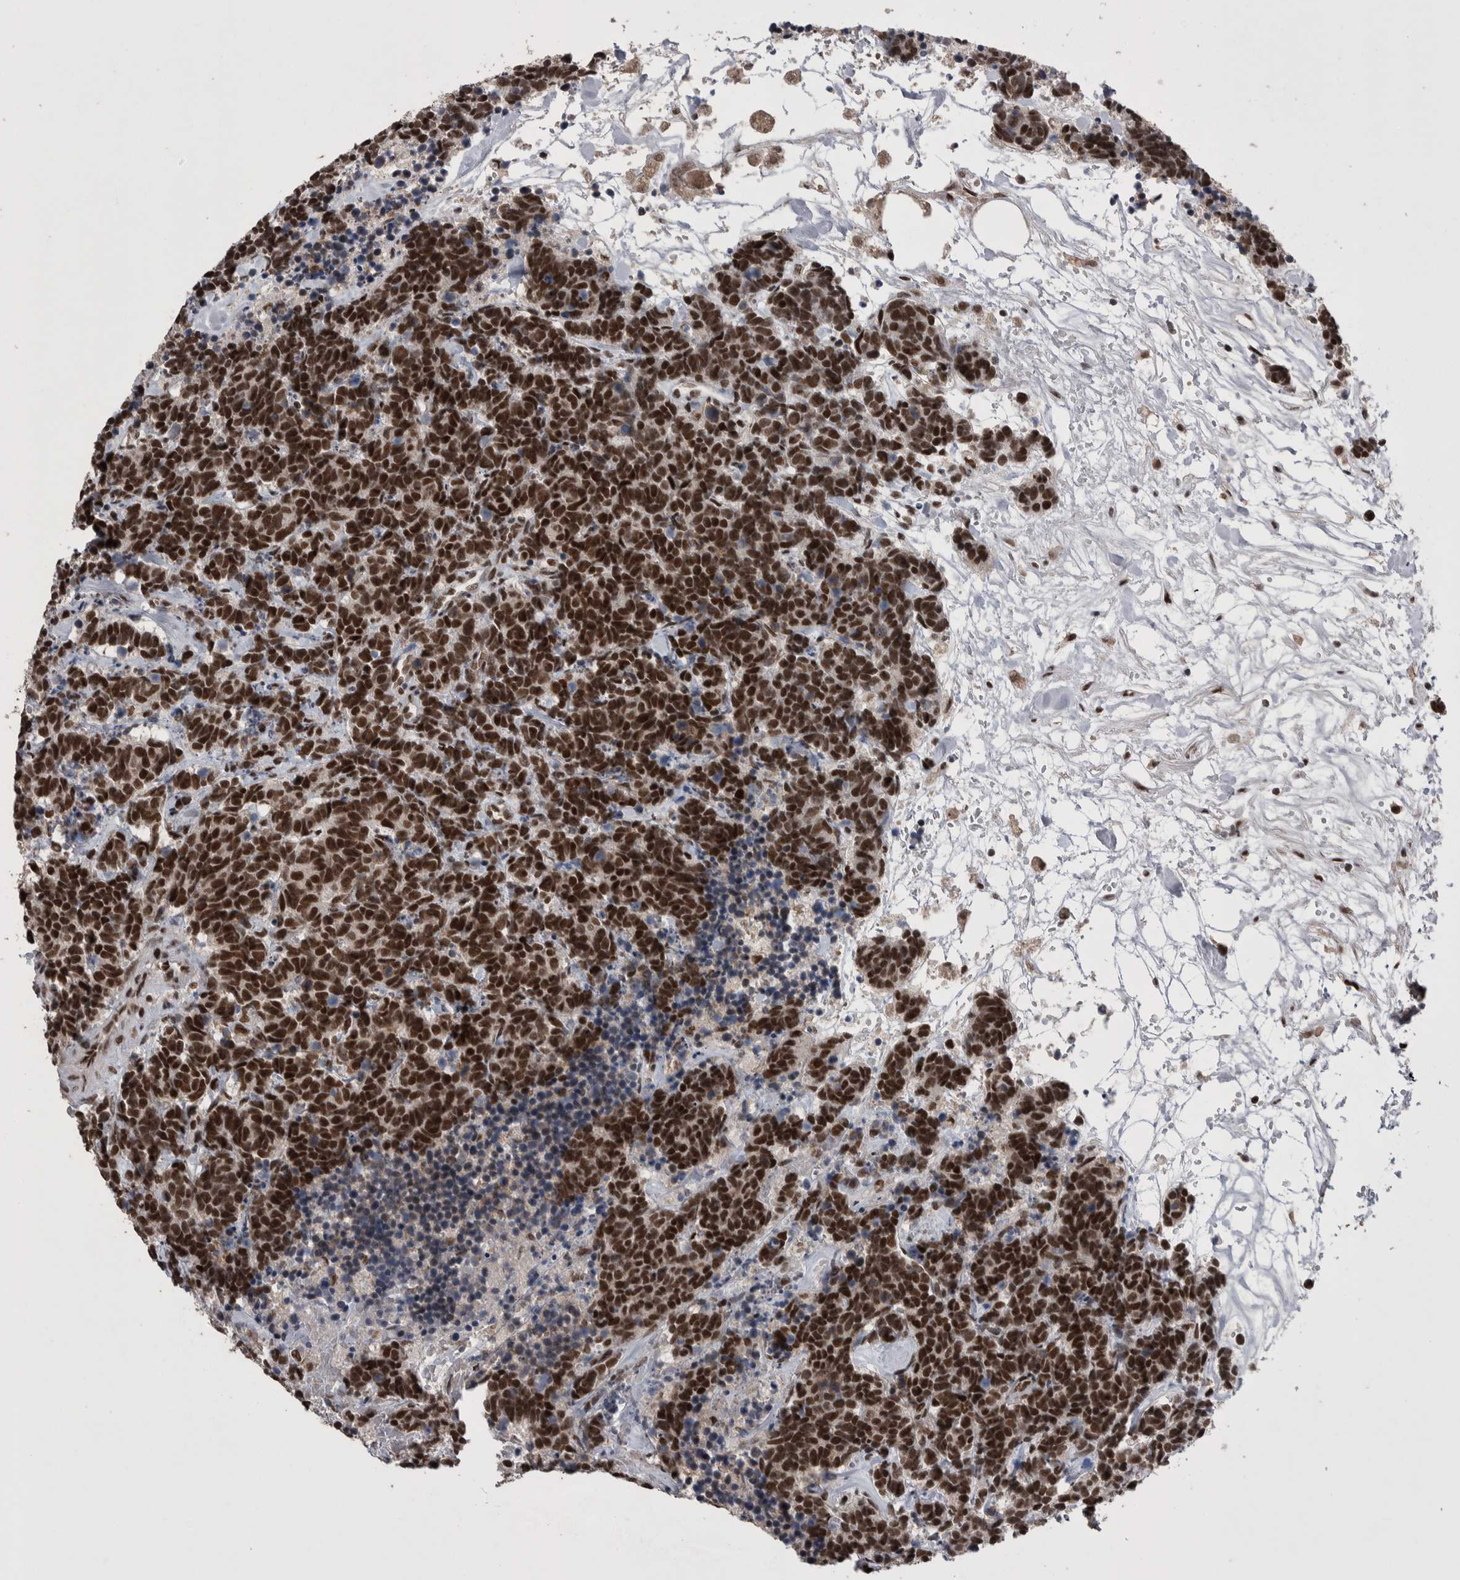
{"staining": {"intensity": "strong", "quantity": ">75%", "location": "nuclear"}, "tissue": "carcinoid", "cell_type": "Tumor cells", "image_type": "cancer", "snomed": [{"axis": "morphology", "description": "Carcinoma, NOS"}, {"axis": "morphology", "description": "Carcinoid, malignant, NOS"}, {"axis": "topography", "description": "Urinary bladder"}], "caption": "The photomicrograph exhibits a brown stain indicating the presence of a protein in the nuclear of tumor cells in carcinoid. (DAB IHC, brown staining for protein, blue staining for nuclei).", "gene": "DMTF1", "patient": {"sex": "male", "age": 57}}